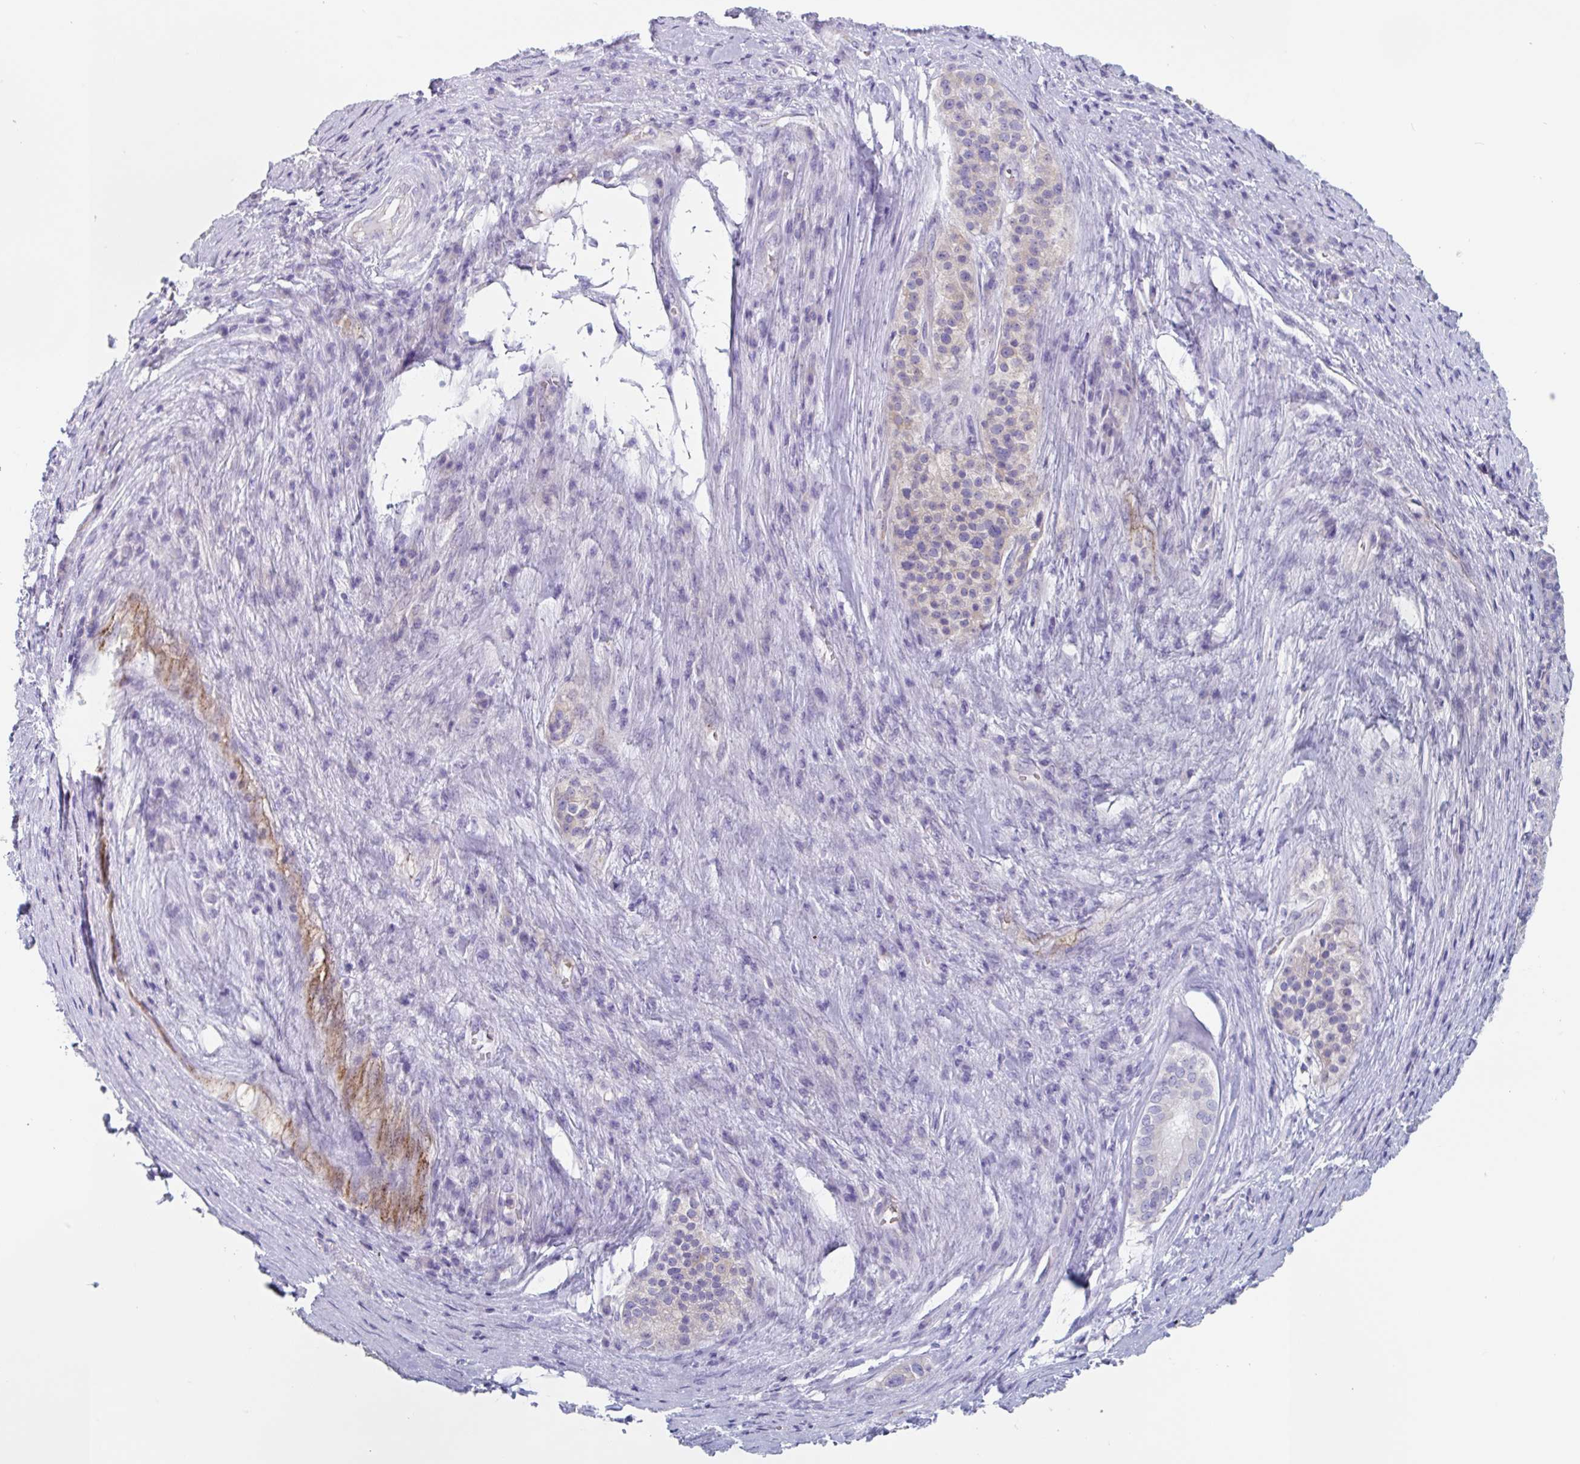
{"staining": {"intensity": "negative", "quantity": "none", "location": "none"}, "tissue": "pancreatic cancer", "cell_type": "Tumor cells", "image_type": "cancer", "snomed": [{"axis": "morphology", "description": "Adenocarcinoma, NOS"}, {"axis": "topography", "description": "Pancreas"}], "caption": "DAB (3,3'-diaminobenzidine) immunohistochemical staining of human pancreatic cancer displays no significant staining in tumor cells.", "gene": "ABHD16A", "patient": {"sex": "male", "age": 63}}